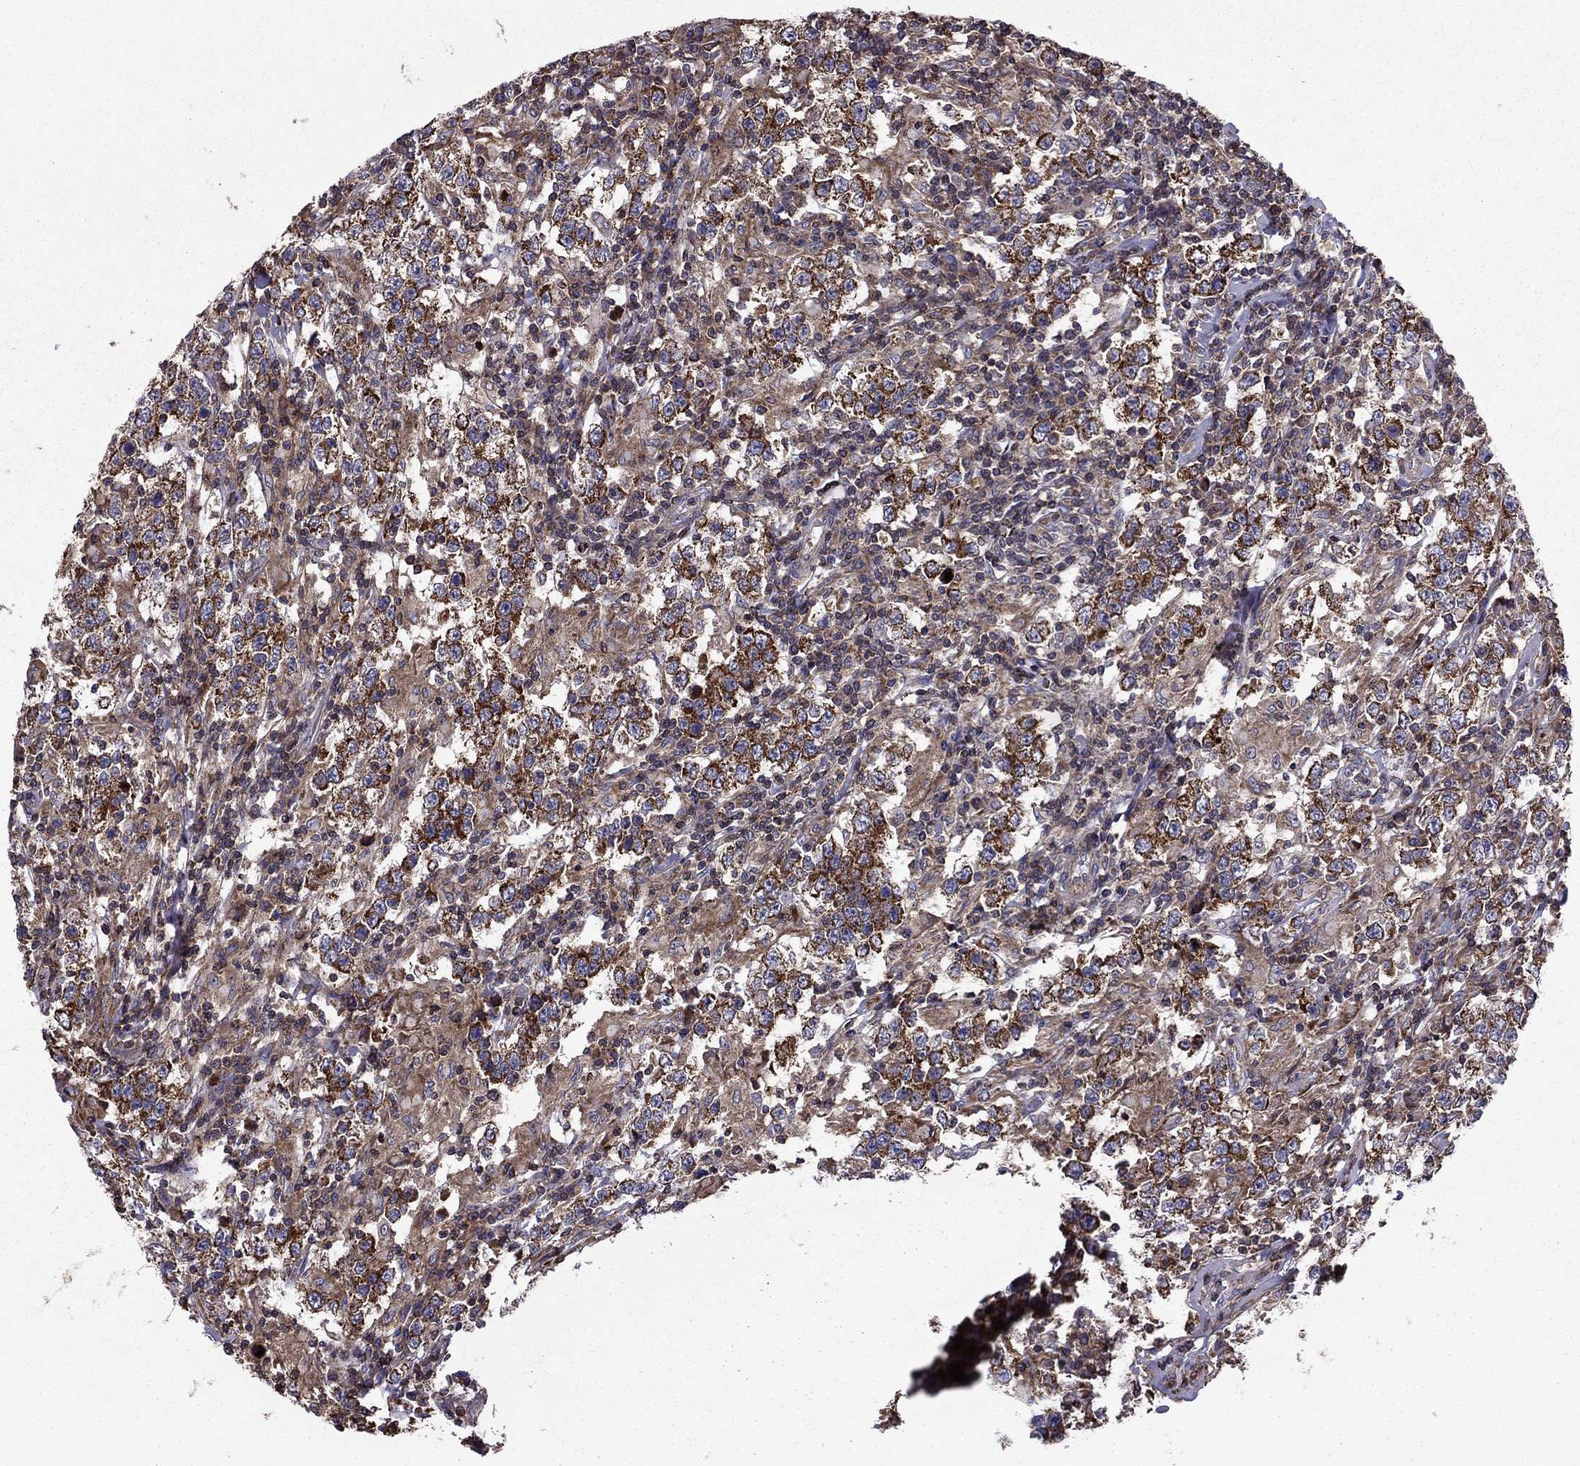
{"staining": {"intensity": "strong", "quantity": "25%-75%", "location": "cytoplasmic/membranous"}, "tissue": "testis cancer", "cell_type": "Tumor cells", "image_type": "cancer", "snomed": [{"axis": "morphology", "description": "Seminoma, NOS"}, {"axis": "morphology", "description": "Carcinoma, Embryonal, NOS"}, {"axis": "topography", "description": "Testis"}], "caption": "Seminoma (testis) stained for a protein (brown) reveals strong cytoplasmic/membranous positive positivity in about 25%-75% of tumor cells.", "gene": "ALG6", "patient": {"sex": "male", "age": 41}}